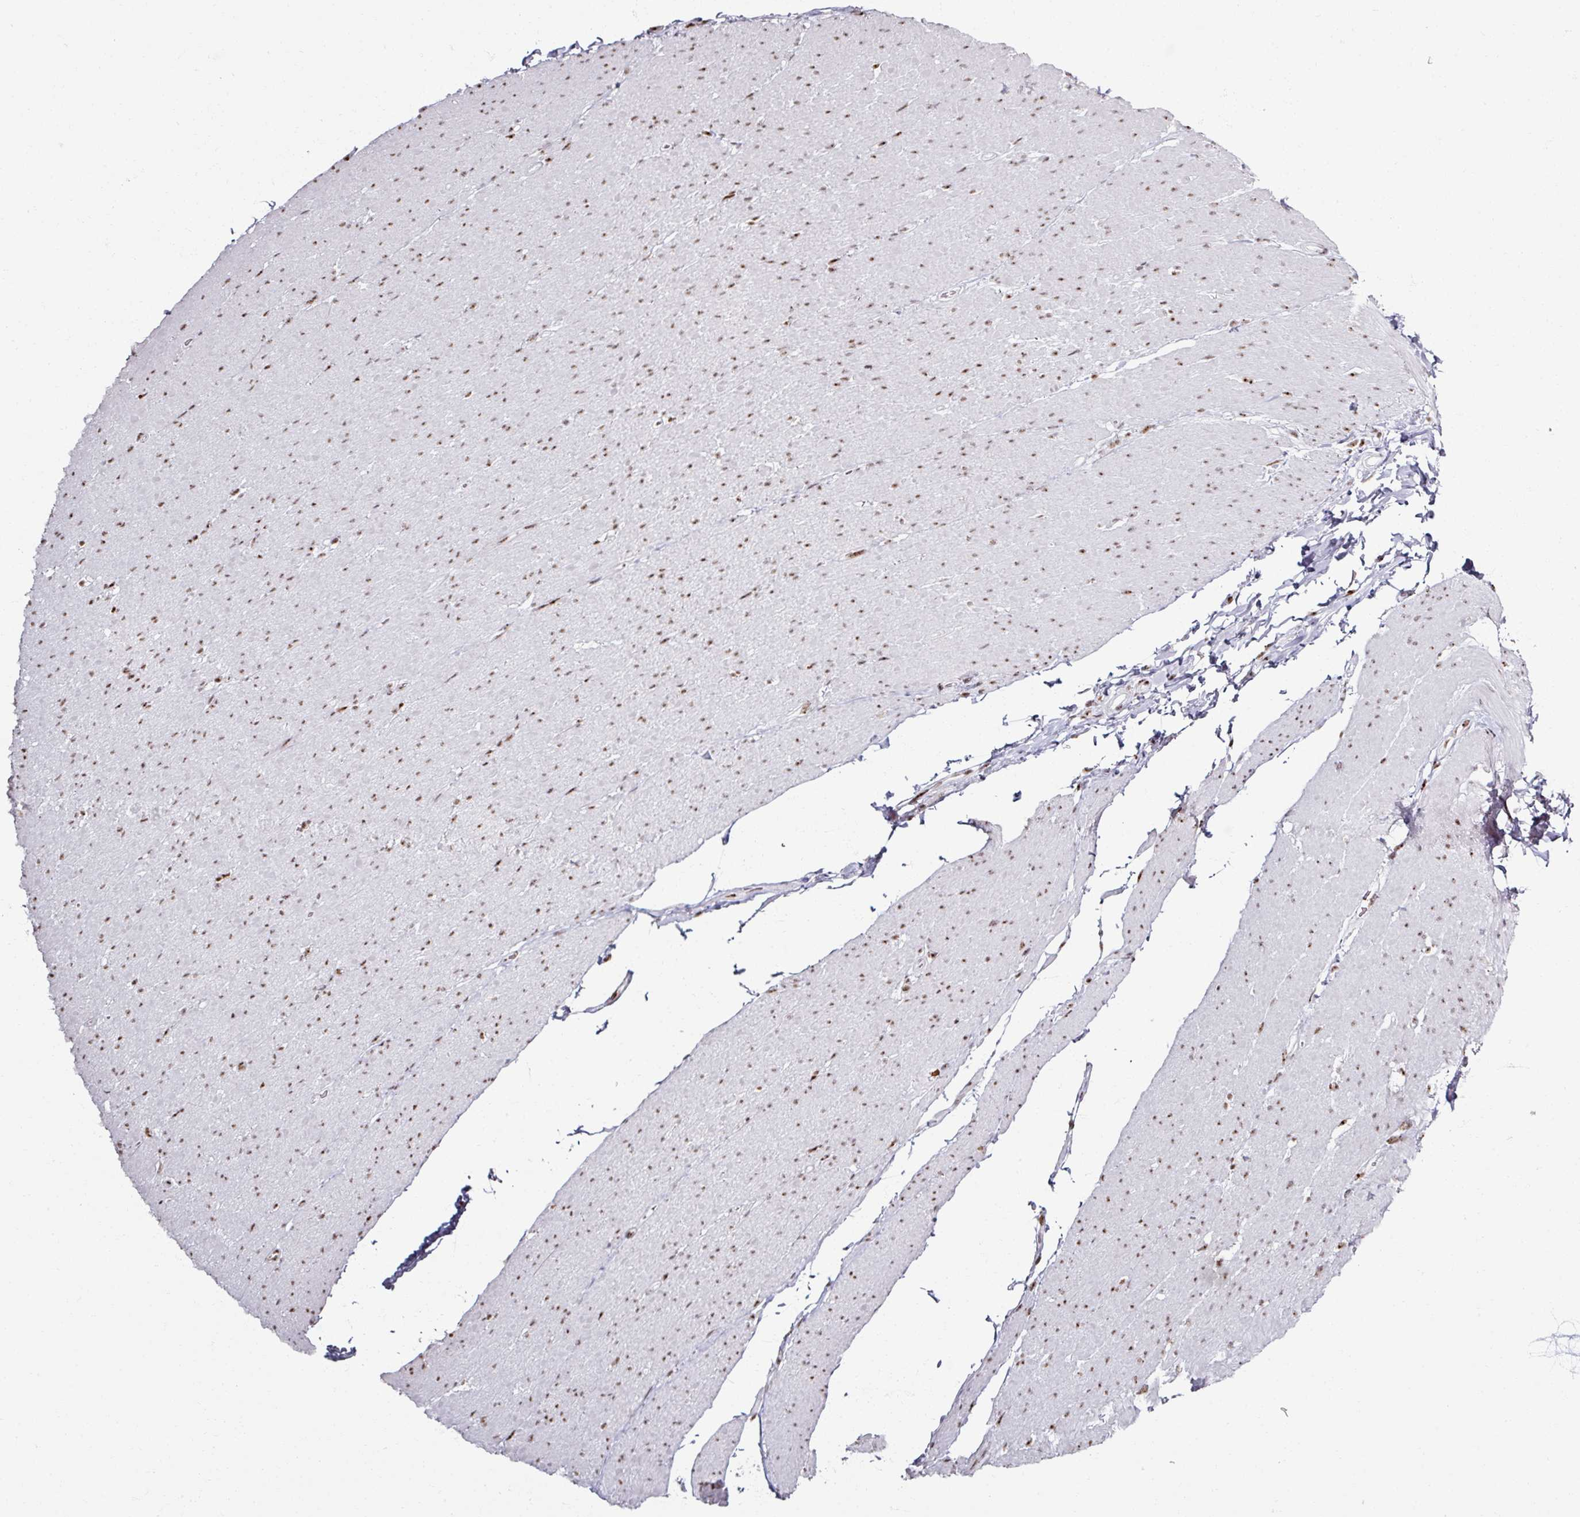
{"staining": {"intensity": "moderate", "quantity": ">75%", "location": "nuclear"}, "tissue": "smooth muscle", "cell_type": "Smooth muscle cells", "image_type": "normal", "snomed": [{"axis": "morphology", "description": "Normal tissue, NOS"}, {"axis": "topography", "description": "Smooth muscle"}, {"axis": "topography", "description": "Rectum"}], "caption": "Smooth muscle stained with DAB IHC demonstrates medium levels of moderate nuclear positivity in approximately >75% of smooth muscle cells. (Stains: DAB in brown, nuclei in blue, Microscopy: brightfield microscopy at high magnification).", "gene": "ADAR", "patient": {"sex": "male", "age": 53}}